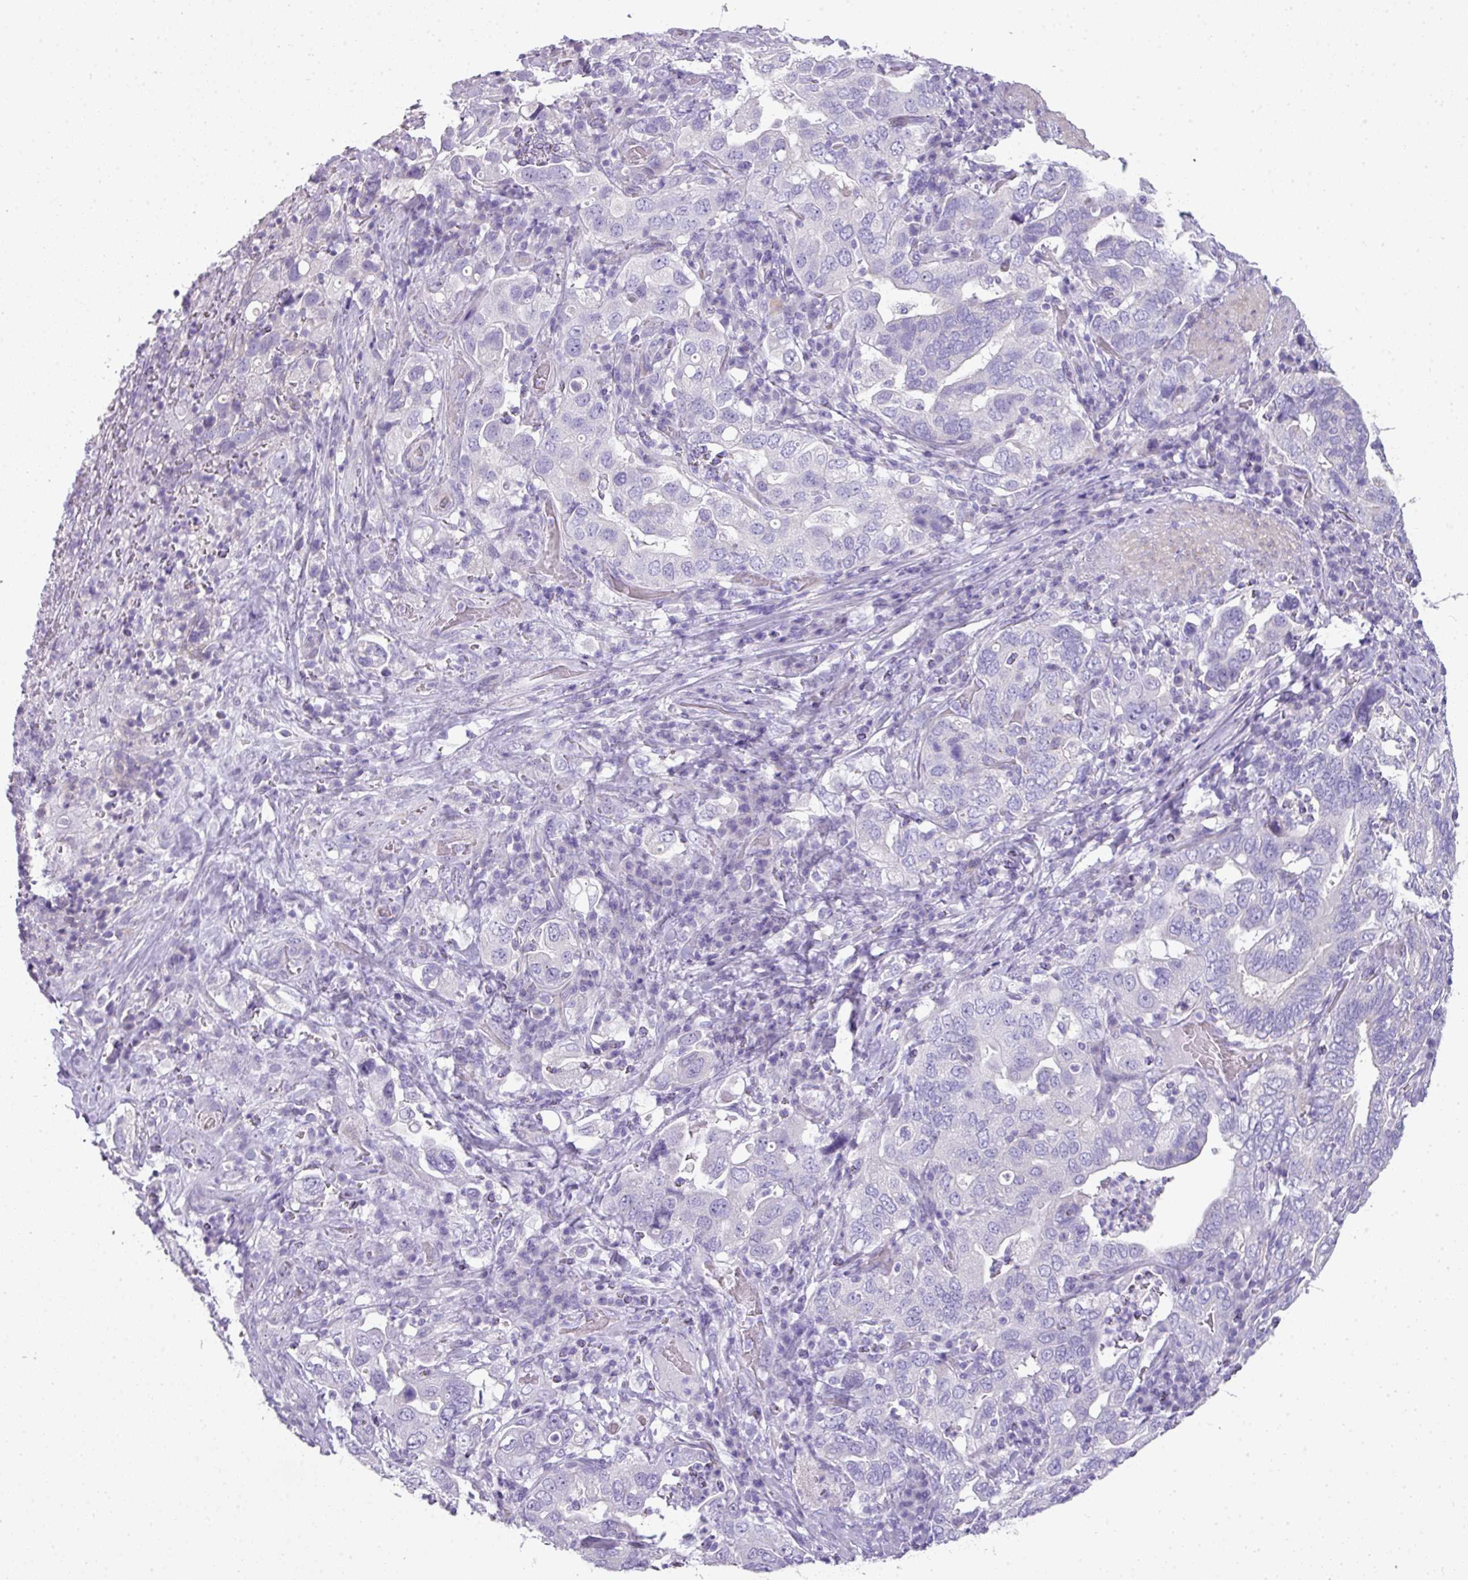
{"staining": {"intensity": "negative", "quantity": "none", "location": "none"}, "tissue": "stomach cancer", "cell_type": "Tumor cells", "image_type": "cancer", "snomed": [{"axis": "morphology", "description": "Adenocarcinoma, NOS"}, {"axis": "topography", "description": "Stomach, upper"}], "caption": "DAB immunohistochemical staining of adenocarcinoma (stomach) exhibits no significant expression in tumor cells. Nuclei are stained in blue.", "gene": "GLI4", "patient": {"sex": "male", "age": 62}}